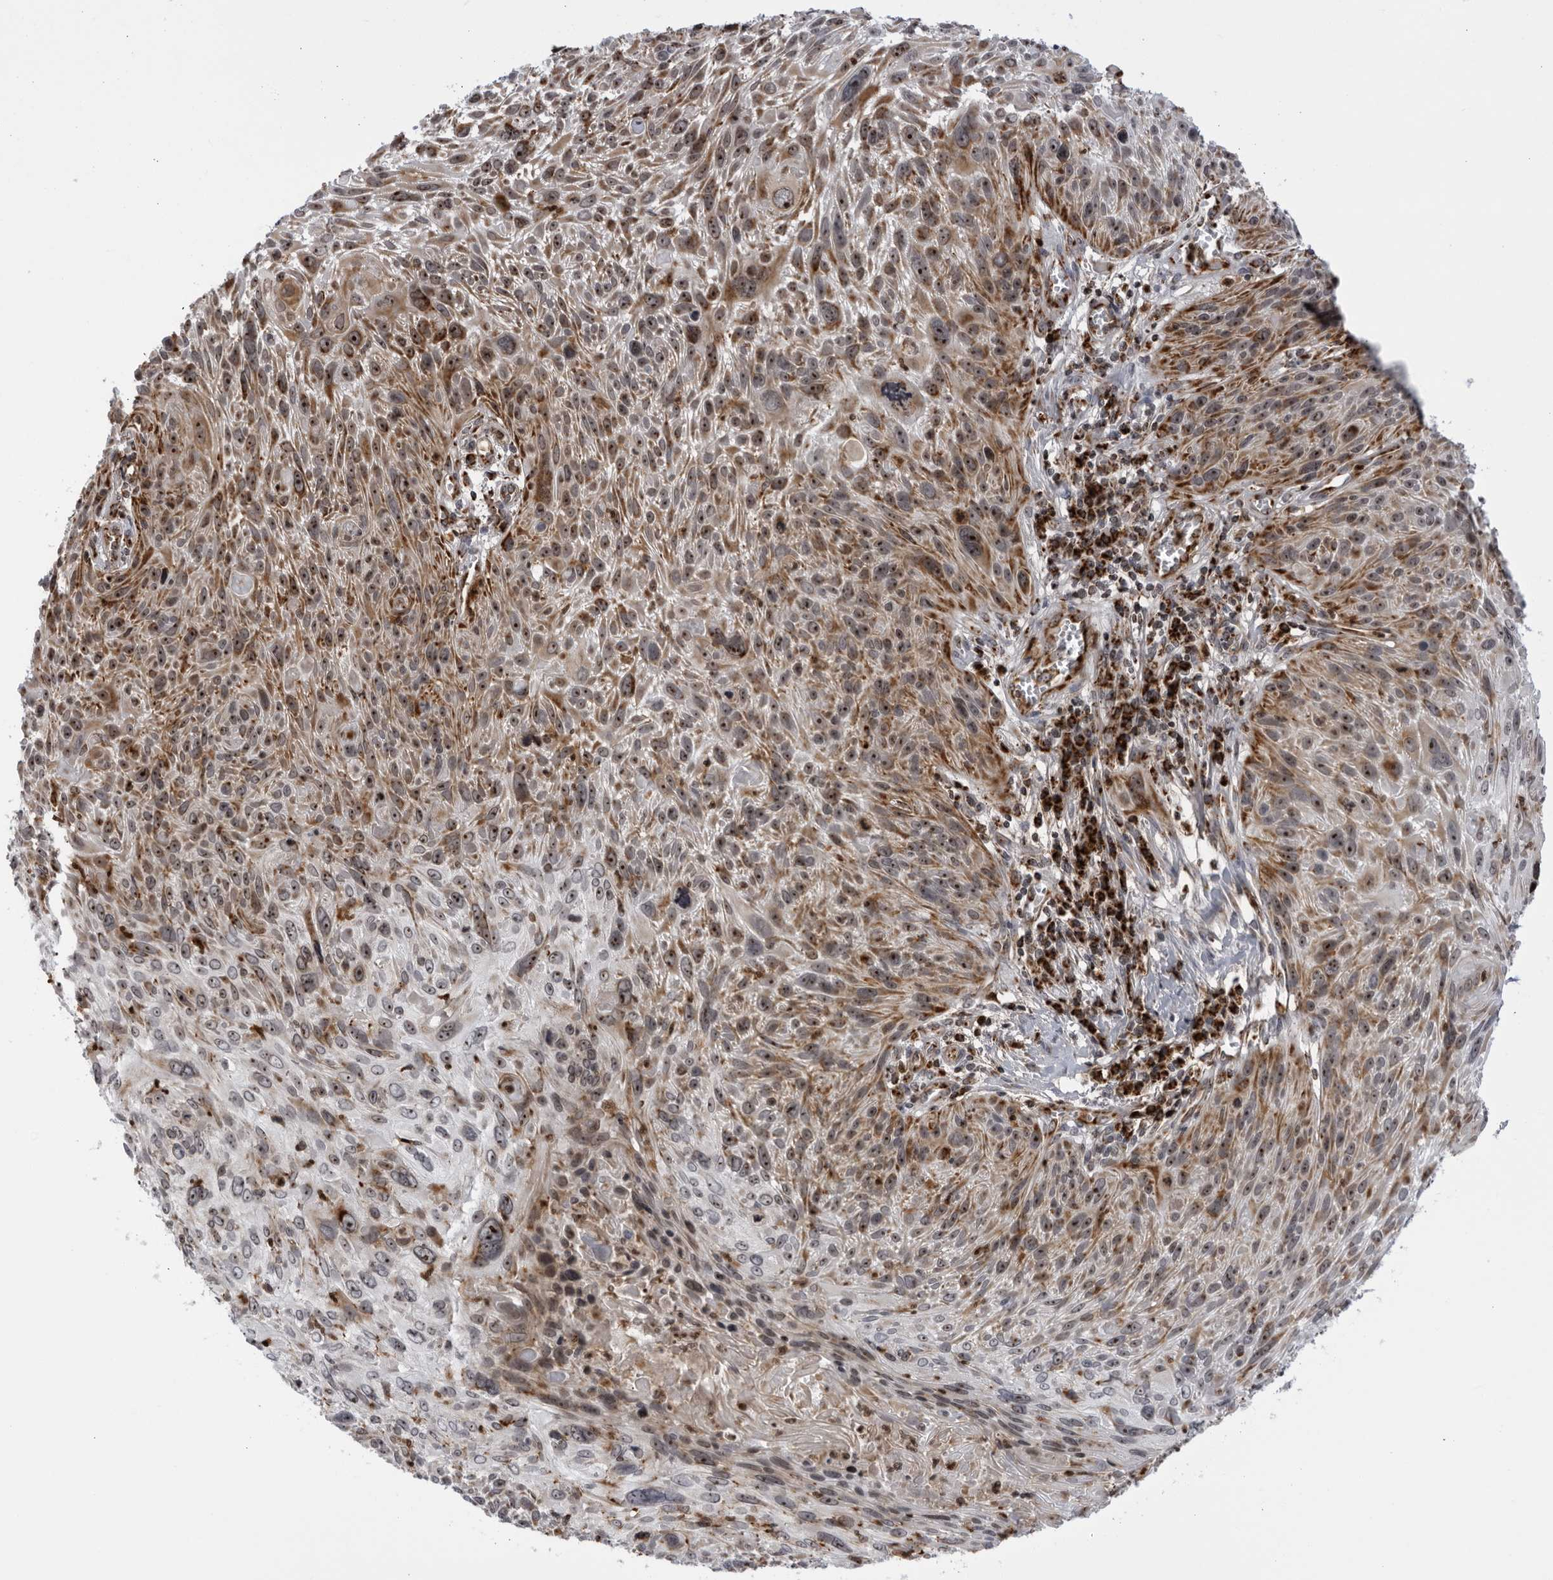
{"staining": {"intensity": "moderate", "quantity": ">75%", "location": "cytoplasmic/membranous,nuclear"}, "tissue": "cervical cancer", "cell_type": "Tumor cells", "image_type": "cancer", "snomed": [{"axis": "morphology", "description": "Squamous cell carcinoma, NOS"}, {"axis": "topography", "description": "Cervix"}], "caption": "A photomicrograph showing moderate cytoplasmic/membranous and nuclear expression in about >75% of tumor cells in cervical cancer (squamous cell carcinoma), as visualized by brown immunohistochemical staining.", "gene": "RBM34", "patient": {"sex": "female", "age": 51}}